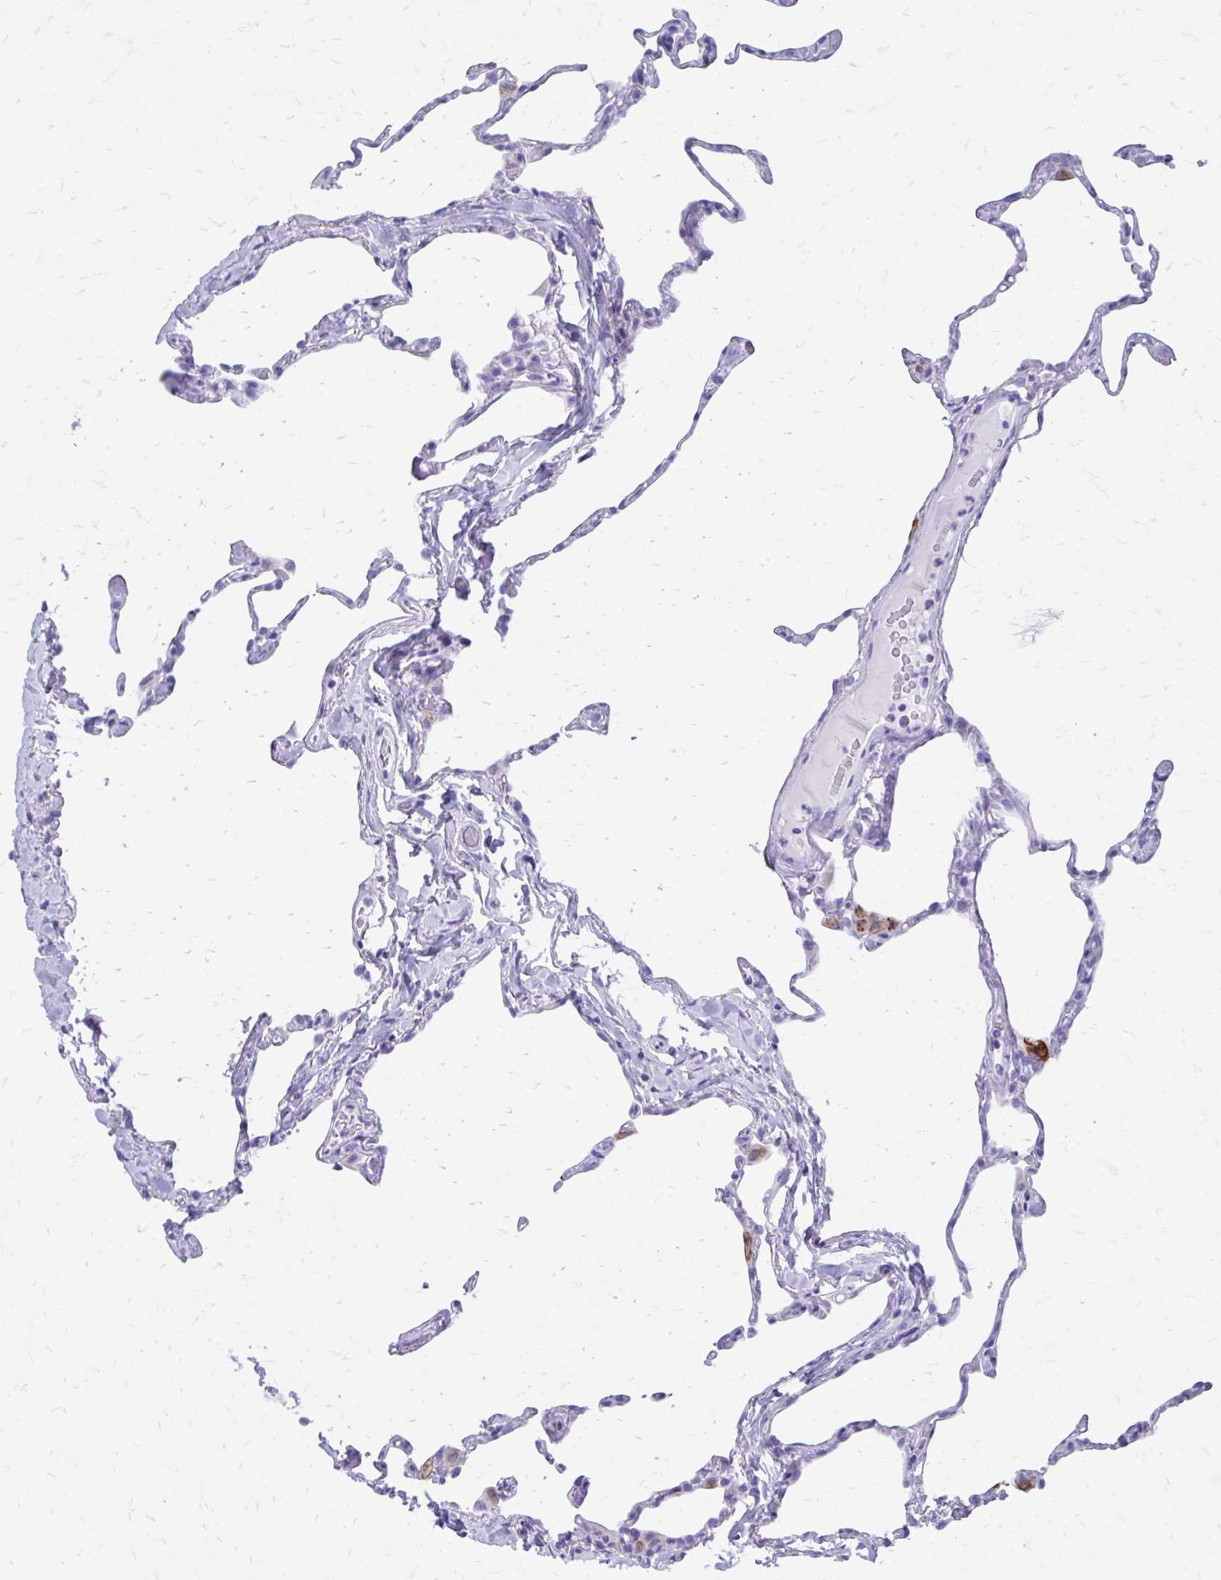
{"staining": {"intensity": "negative", "quantity": "none", "location": "none"}, "tissue": "lung", "cell_type": "Alveolar cells", "image_type": "normal", "snomed": [{"axis": "morphology", "description": "Normal tissue, NOS"}, {"axis": "topography", "description": "Lung"}], "caption": "DAB (3,3'-diaminobenzidine) immunohistochemical staining of benign lung reveals no significant staining in alveolar cells.", "gene": "ZNF699", "patient": {"sex": "male", "age": 65}}